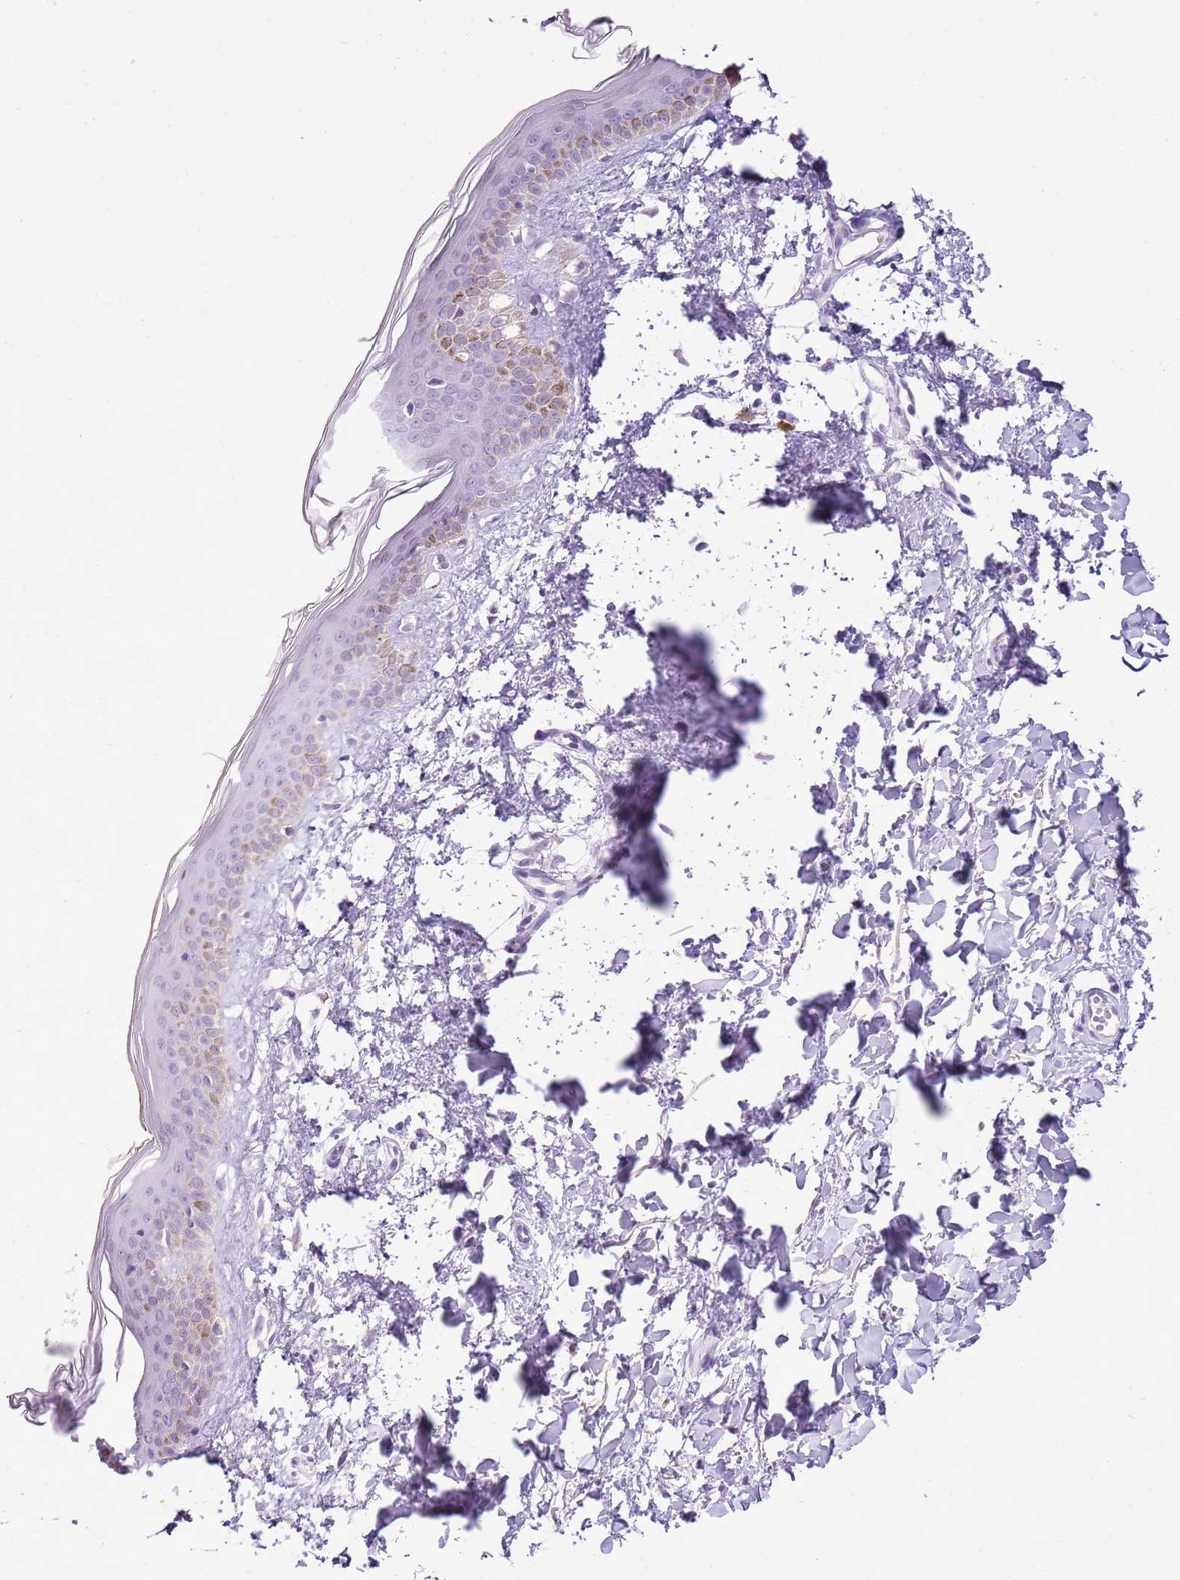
{"staining": {"intensity": "negative", "quantity": "none", "location": "none"}, "tissue": "skin", "cell_type": "Fibroblasts", "image_type": "normal", "snomed": [{"axis": "morphology", "description": "Normal tissue, NOS"}, {"axis": "topography", "description": "Skin"}], "caption": "Immunohistochemistry (IHC) histopathology image of benign skin stained for a protein (brown), which exhibits no positivity in fibroblasts. (DAB (3,3'-diaminobenzidine) IHC, high magnification).", "gene": "FAM120C", "patient": {"sex": "female", "age": 58}}